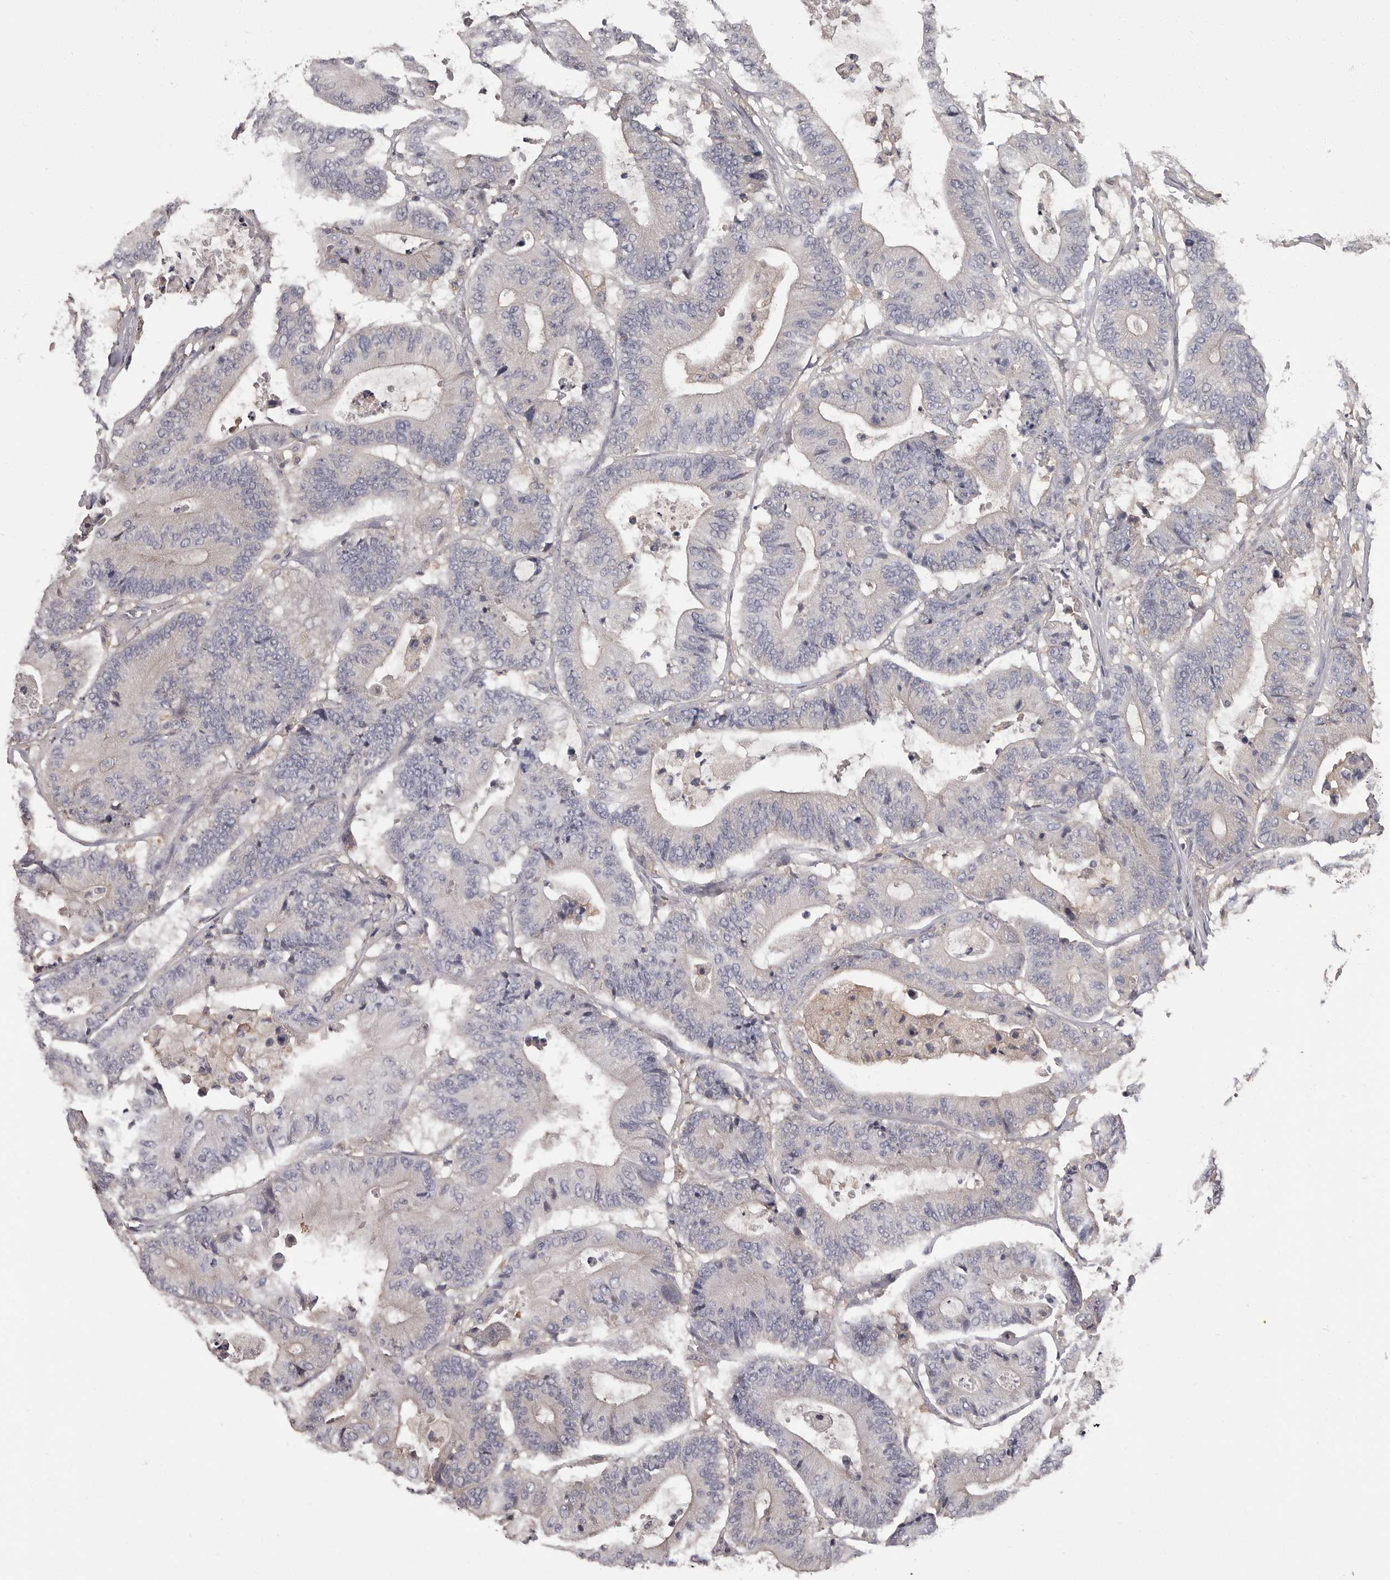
{"staining": {"intensity": "negative", "quantity": "none", "location": "none"}, "tissue": "colorectal cancer", "cell_type": "Tumor cells", "image_type": "cancer", "snomed": [{"axis": "morphology", "description": "Adenocarcinoma, NOS"}, {"axis": "topography", "description": "Colon"}], "caption": "Immunohistochemistry (IHC) of colorectal adenocarcinoma displays no staining in tumor cells. Nuclei are stained in blue.", "gene": "APEH", "patient": {"sex": "female", "age": 84}}